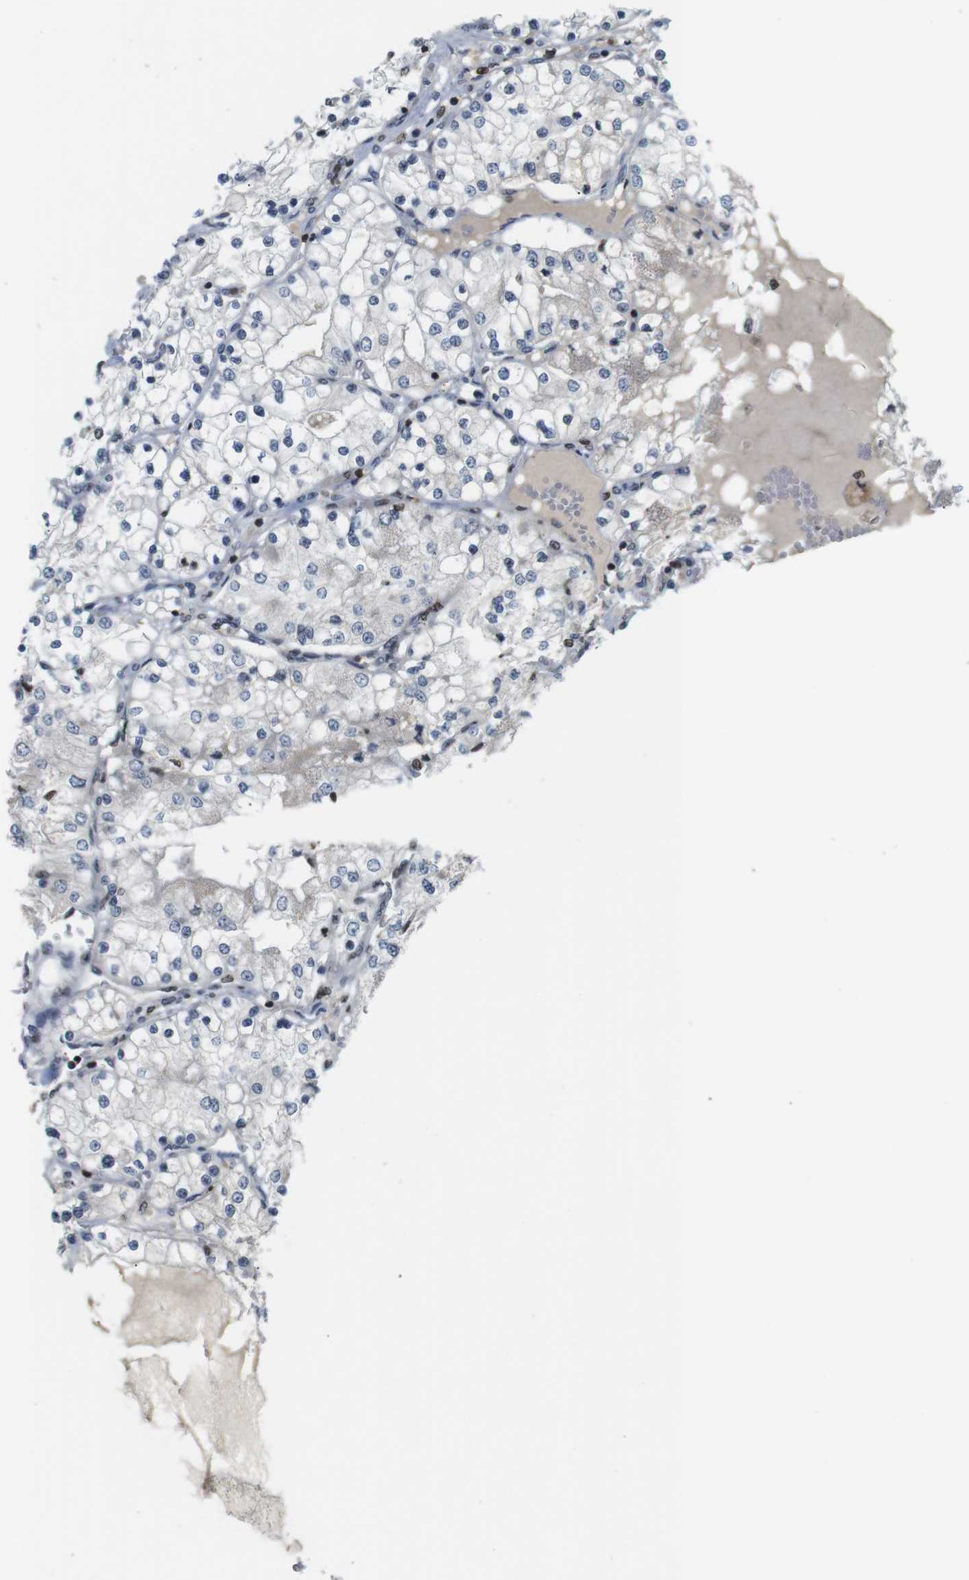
{"staining": {"intensity": "negative", "quantity": "none", "location": "none"}, "tissue": "renal cancer", "cell_type": "Tumor cells", "image_type": "cancer", "snomed": [{"axis": "morphology", "description": "Adenocarcinoma, NOS"}, {"axis": "topography", "description": "Kidney"}], "caption": "Renal cancer was stained to show a protein in brown. There is no significant staining in tumor cells.", "gene": "MBD1", "patient": {"sex": "male", "age": 68}}